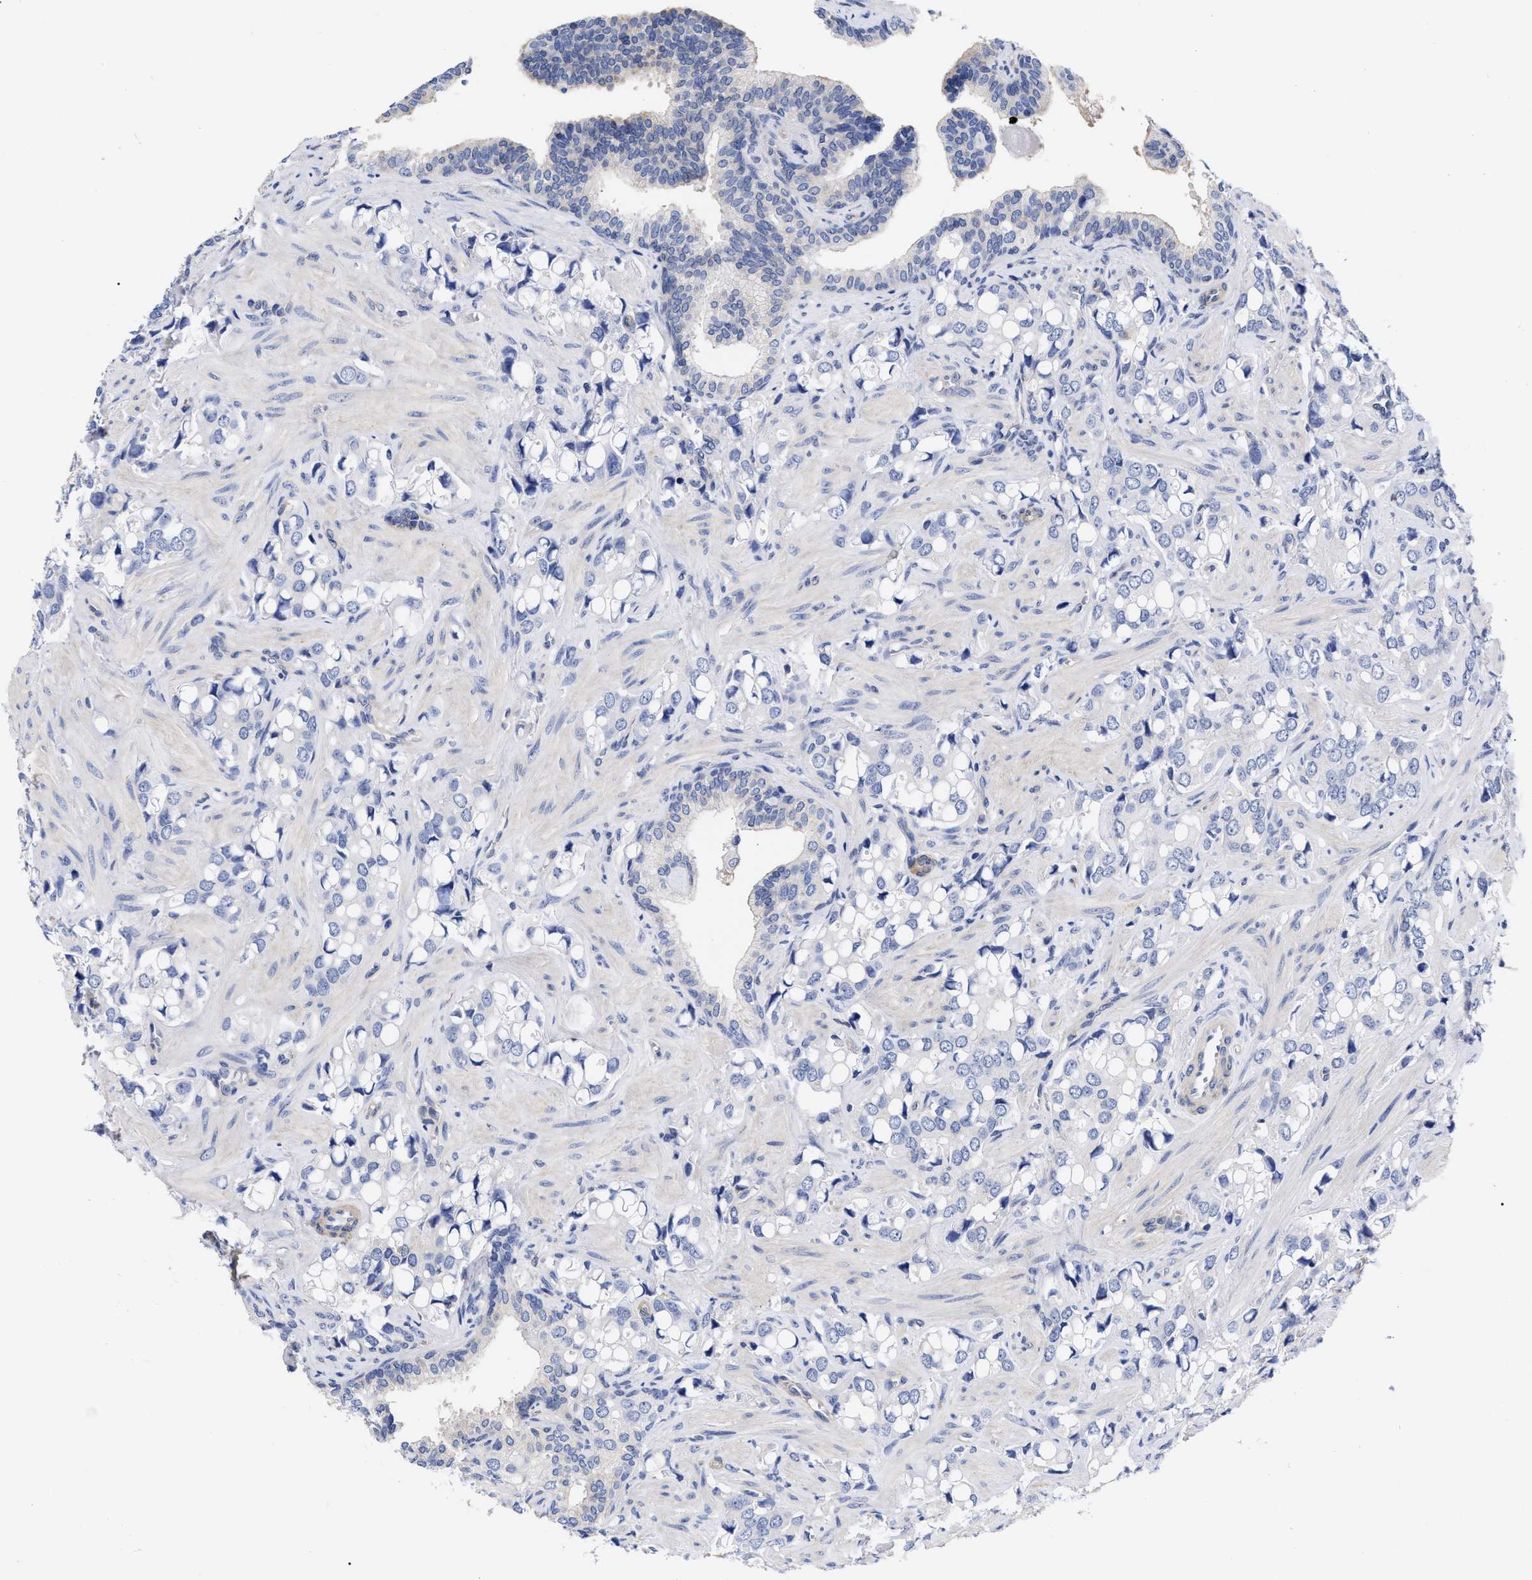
{"staining": {"intensity": "negative", "quantity": "none", "location": "none"}, "tissue": "prostate cancer", "cell_type": "Tumor cells", "image_type": "cancer", "snomed": [{"axis": "morphology", "description": "Adenocarcinoma, High grade"}, {"axis": "topography", "description": "Prostate"}], "caption": "Human prostate high-grade adenocarcinoma stained for a protein using IHC reveals no expression in tumor cells.", "gene": "IRAG2", "patient": {"sex": "male", "age": 52}}